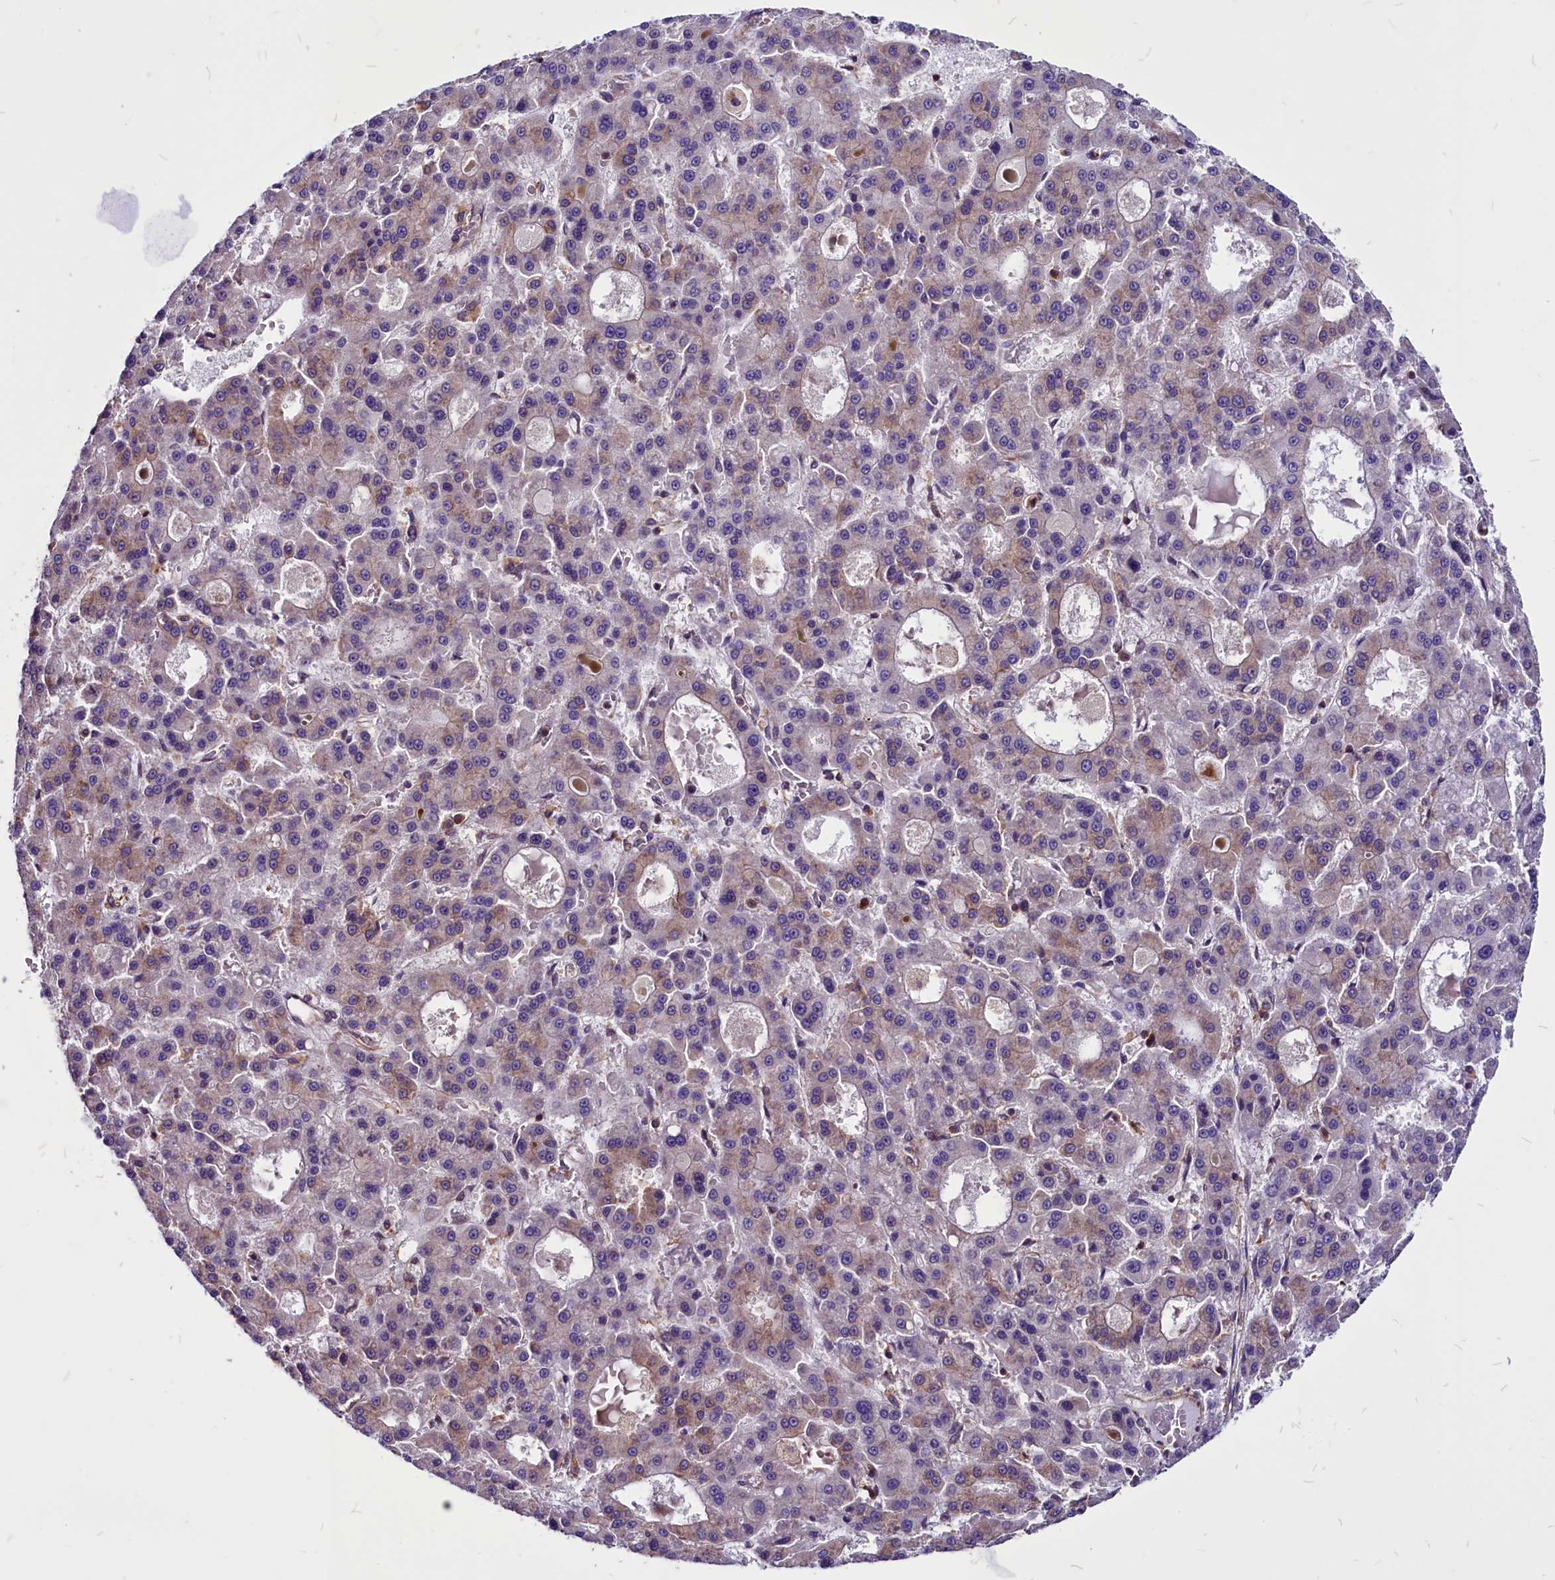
{"staining": {"intensity": "weak", "quantity": "25%-75%", "location": "cytoplasmic/membranous"}, "tissue": "liver cancer", "cell_type": "Tumor cells", "image_type": "cancer", "snomed": [{"axis": "morphology", "description": "Carcinoma, Hepatocellular, NOS"}, {"axis": "topography", "description": "Liver"}], "caption": "A brown stain highlights weak cytoplasmic/membranous positivity of a protein in liver cancer (hepatocellular carcinoma) tumor cells.", "gene": "EIF3G", "patient": {"sex": "male", "age": 70}}